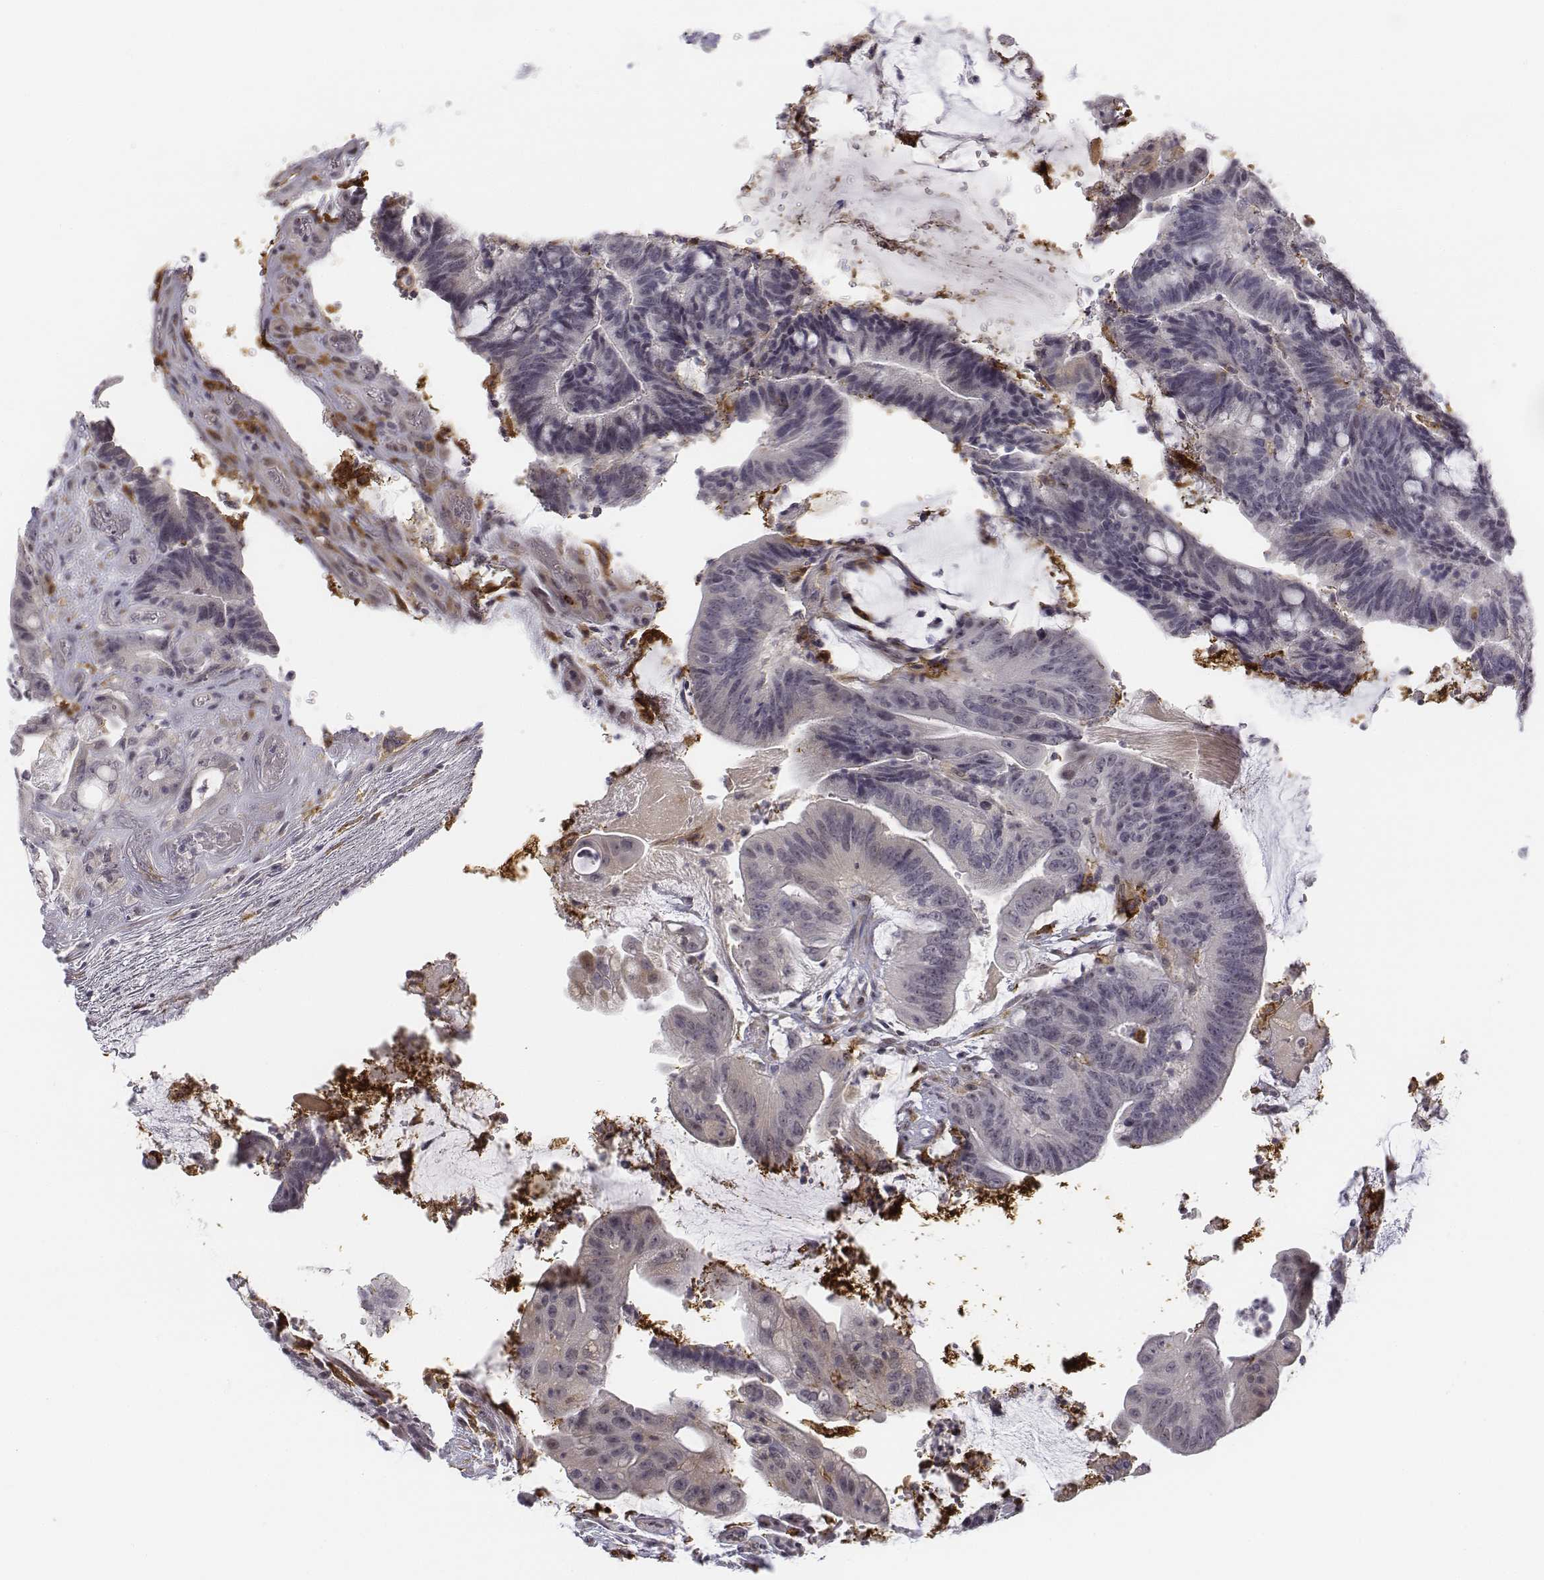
{"staining": {"intensity": "negative", "quantity": "none", "location": "none"}, "tissue": "colorectal cancer", "cell_type": "Tumor cells", "image_type": "cancer", "snomed": [{"axis": "morphology", "description": "Adenocarcinoma, NOS"}, {"axis": "topography", "description": "Colon"}], "caption": "Colorectal cancer was stained to show a protein in brown. There is no significant staining in tumor cells.", "gene": "CD14", "patient": {"sex": "female", "age": 43}}